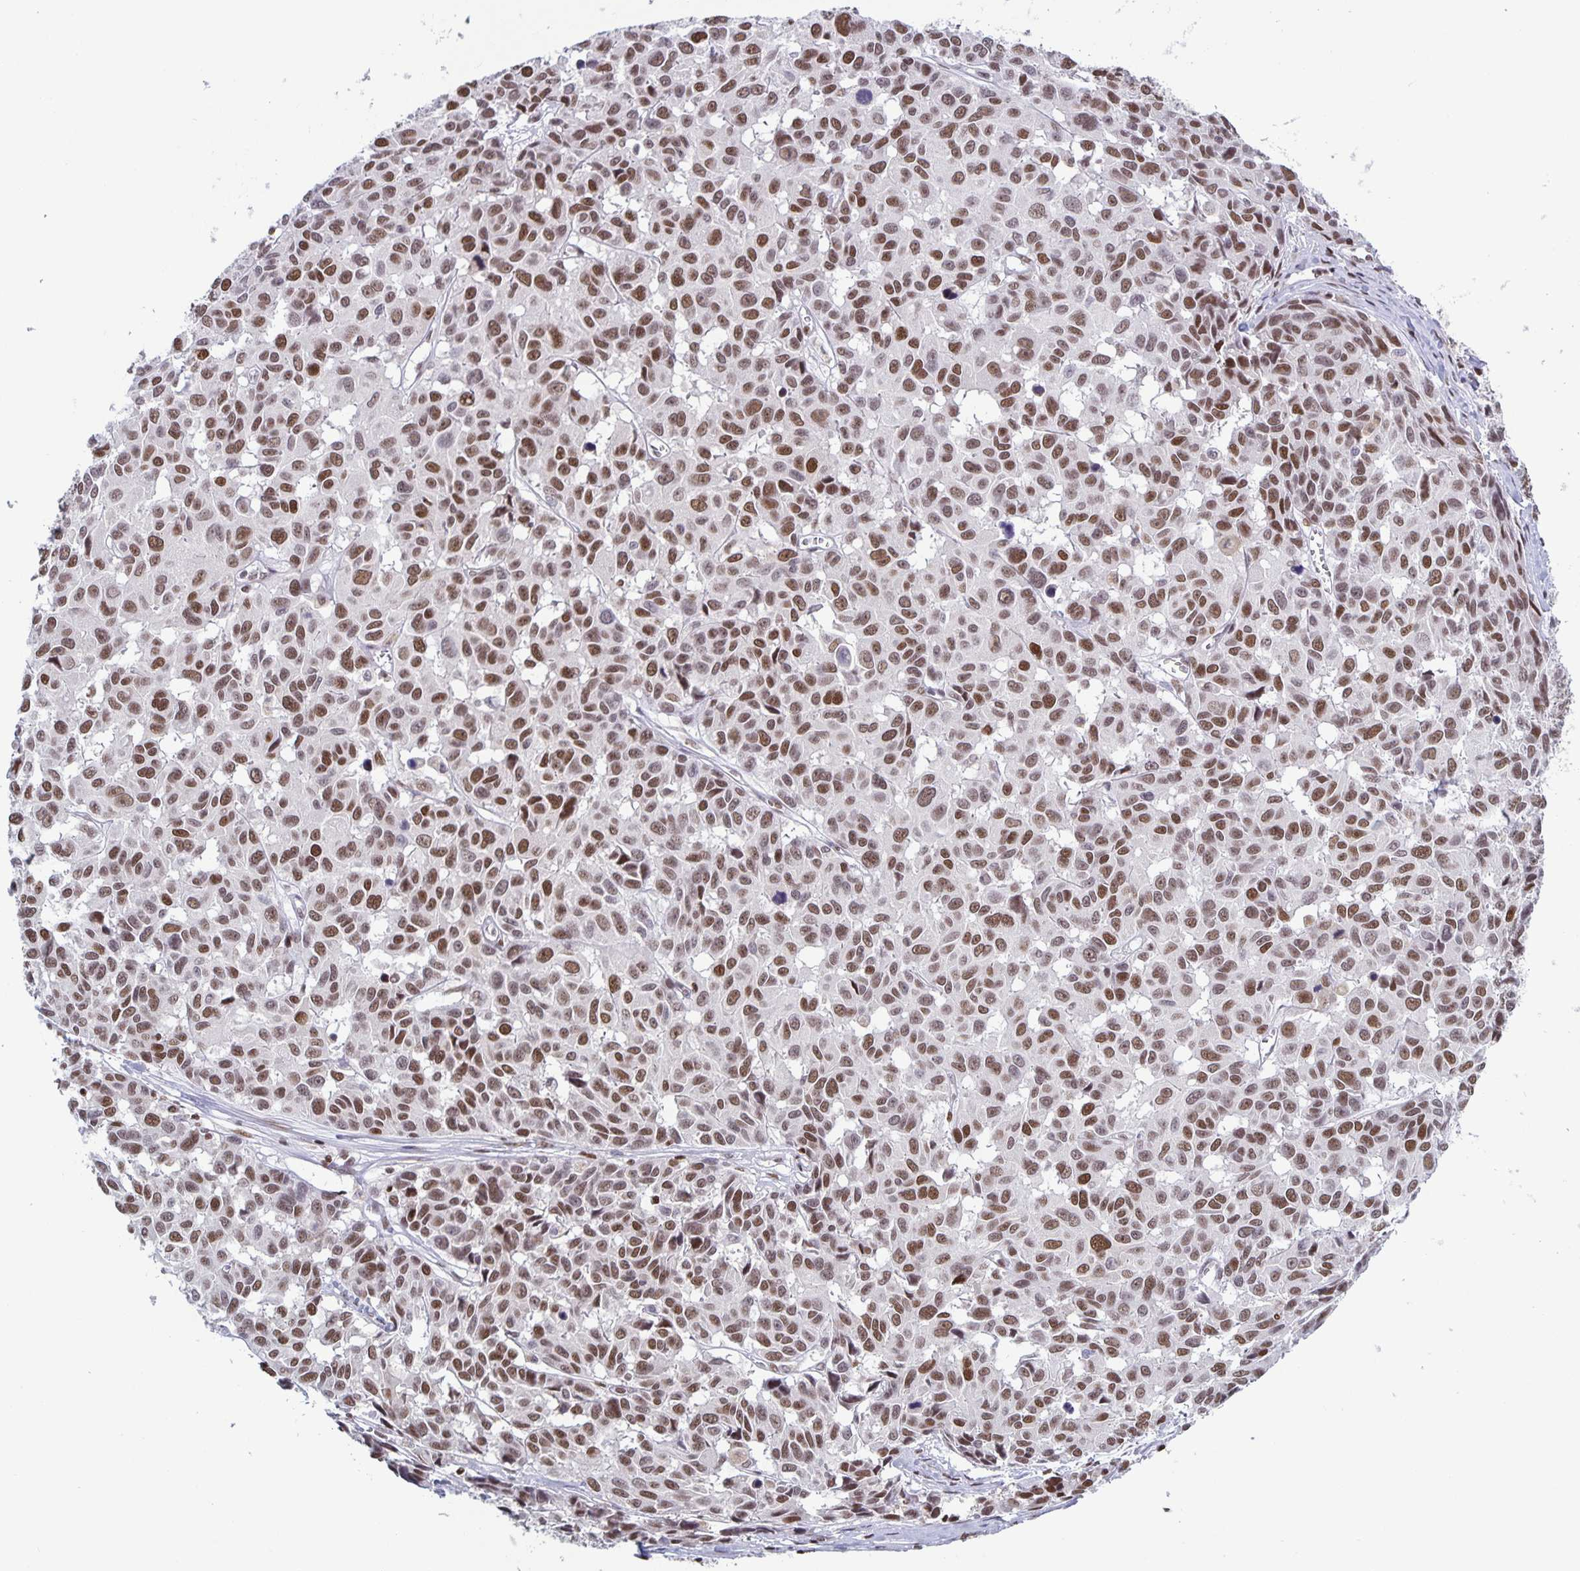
{"staining": {"intensity": "moderate", "quantity": ">75%", "location": "nuclear"}, "tissue": "melanoma", "cell_type": "Tumor cells", "image_type": "cancer", "snomed": [{"axis": "morphology", "description": "Malignant melanoma, NOS"}, {"axis": "topography", "description": "Skin"}], "caption": "Malignant melanoma tissue reveals moderate nuclear positivity in approximately >75% of tumor cells (IHC, brightfield microscopy, high magnification).", "gene": "JUND", "patient": {"sex": "female", "age": 66}}